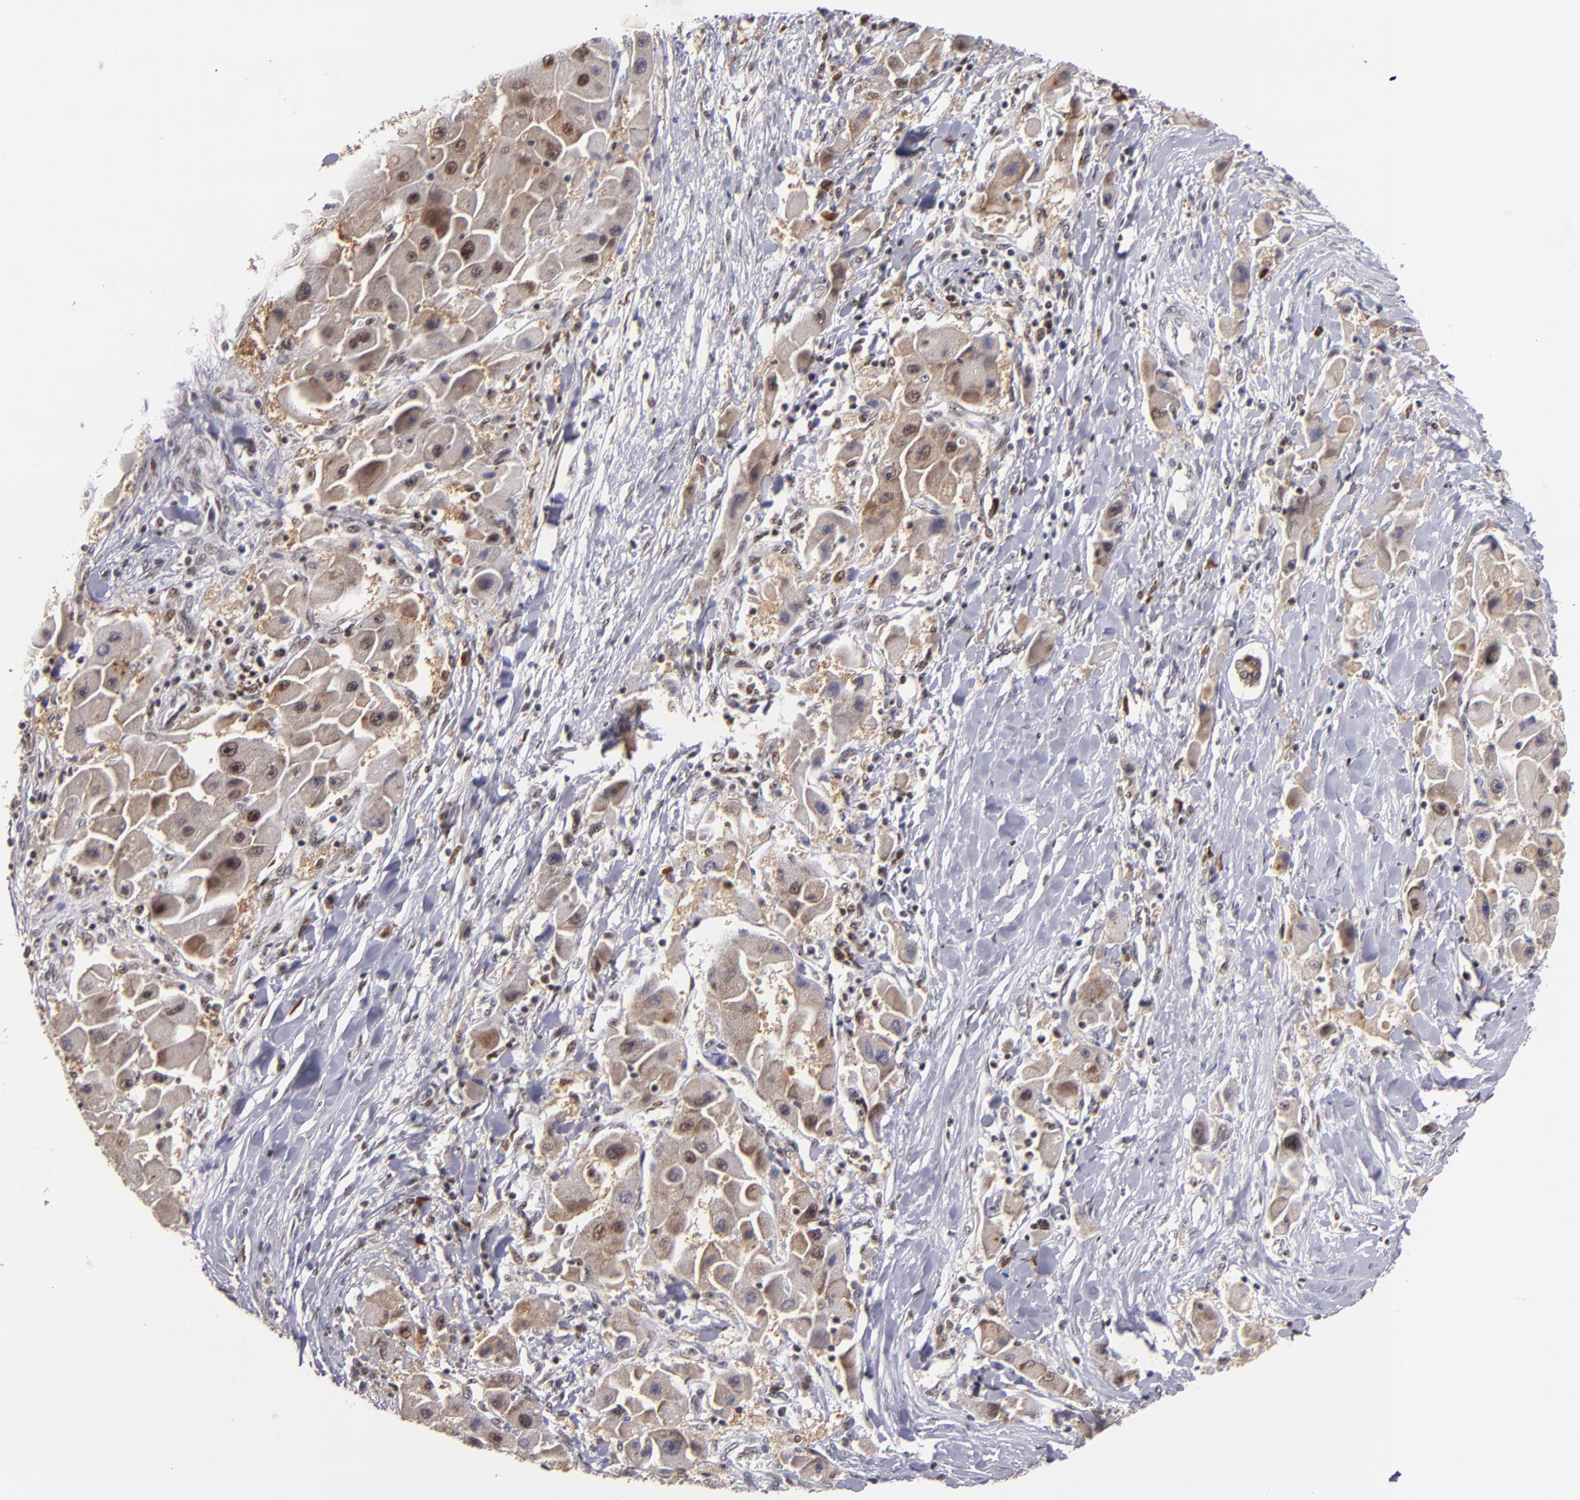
{"staining": {"intensity": "moderate", "quantity": ">75%", "location": "cytoplasmic/membranous"}, "tissue": "liver cancer", "cell_type": "Tumor cells", "image_type": "cancer", "snomed": [{"axis": "morphology", "description": "Carcinoma, Hepatocellular, NOS"}, {"axis": "topography", "description": "Liver"}], "caption": "The histopathology image reveals staining of liver cancer (hepatocellular carcinoma), revealing moderate cytoplasmic/membranous protein positivity (brown color) within tumor cells.", "gene": "PCNX4", "patient": {"sex": "male", "age": 24}}